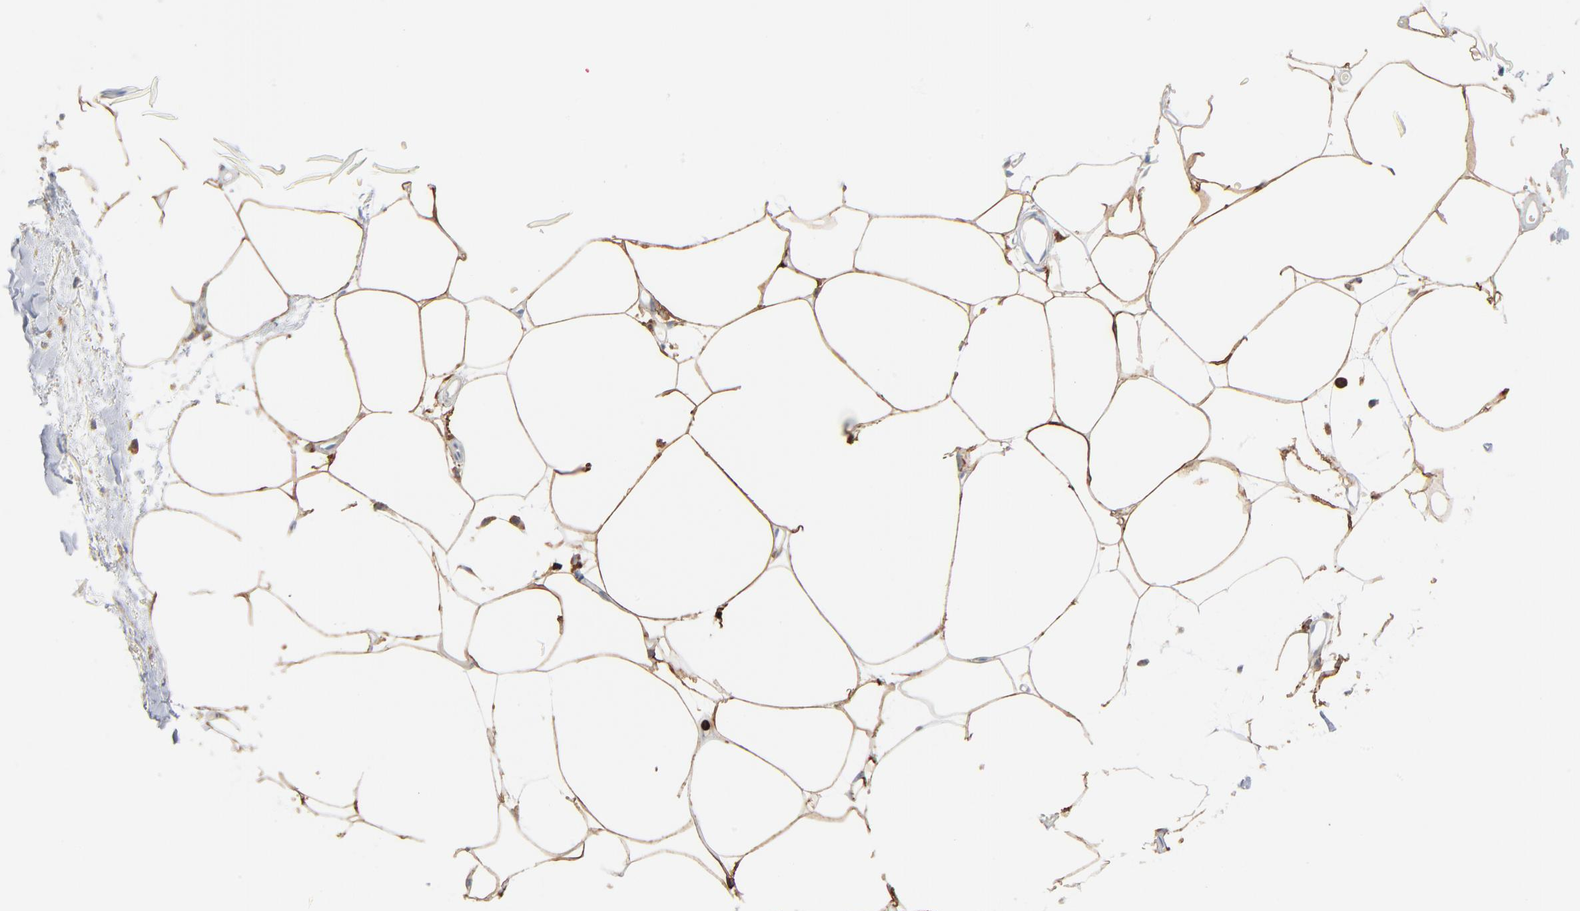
{"staining": {"intensity": "negative", "quantity": "none", "location": "none"}, "tissue": "skin cancer", "cell_type": "Tumor cells", "image_type": "cancer", "snomed": [{"axis": "morphology", "description": "Squamous cell carcinoma, NOS"}, {"axis": "topography", "description": "Skin"}], "caption": "Tumor cells show no significant protein positivity in skin squamous cell carcinoma.", "gene": "SH3KBP1", "patient": {"sex": "female", "age": 40}}